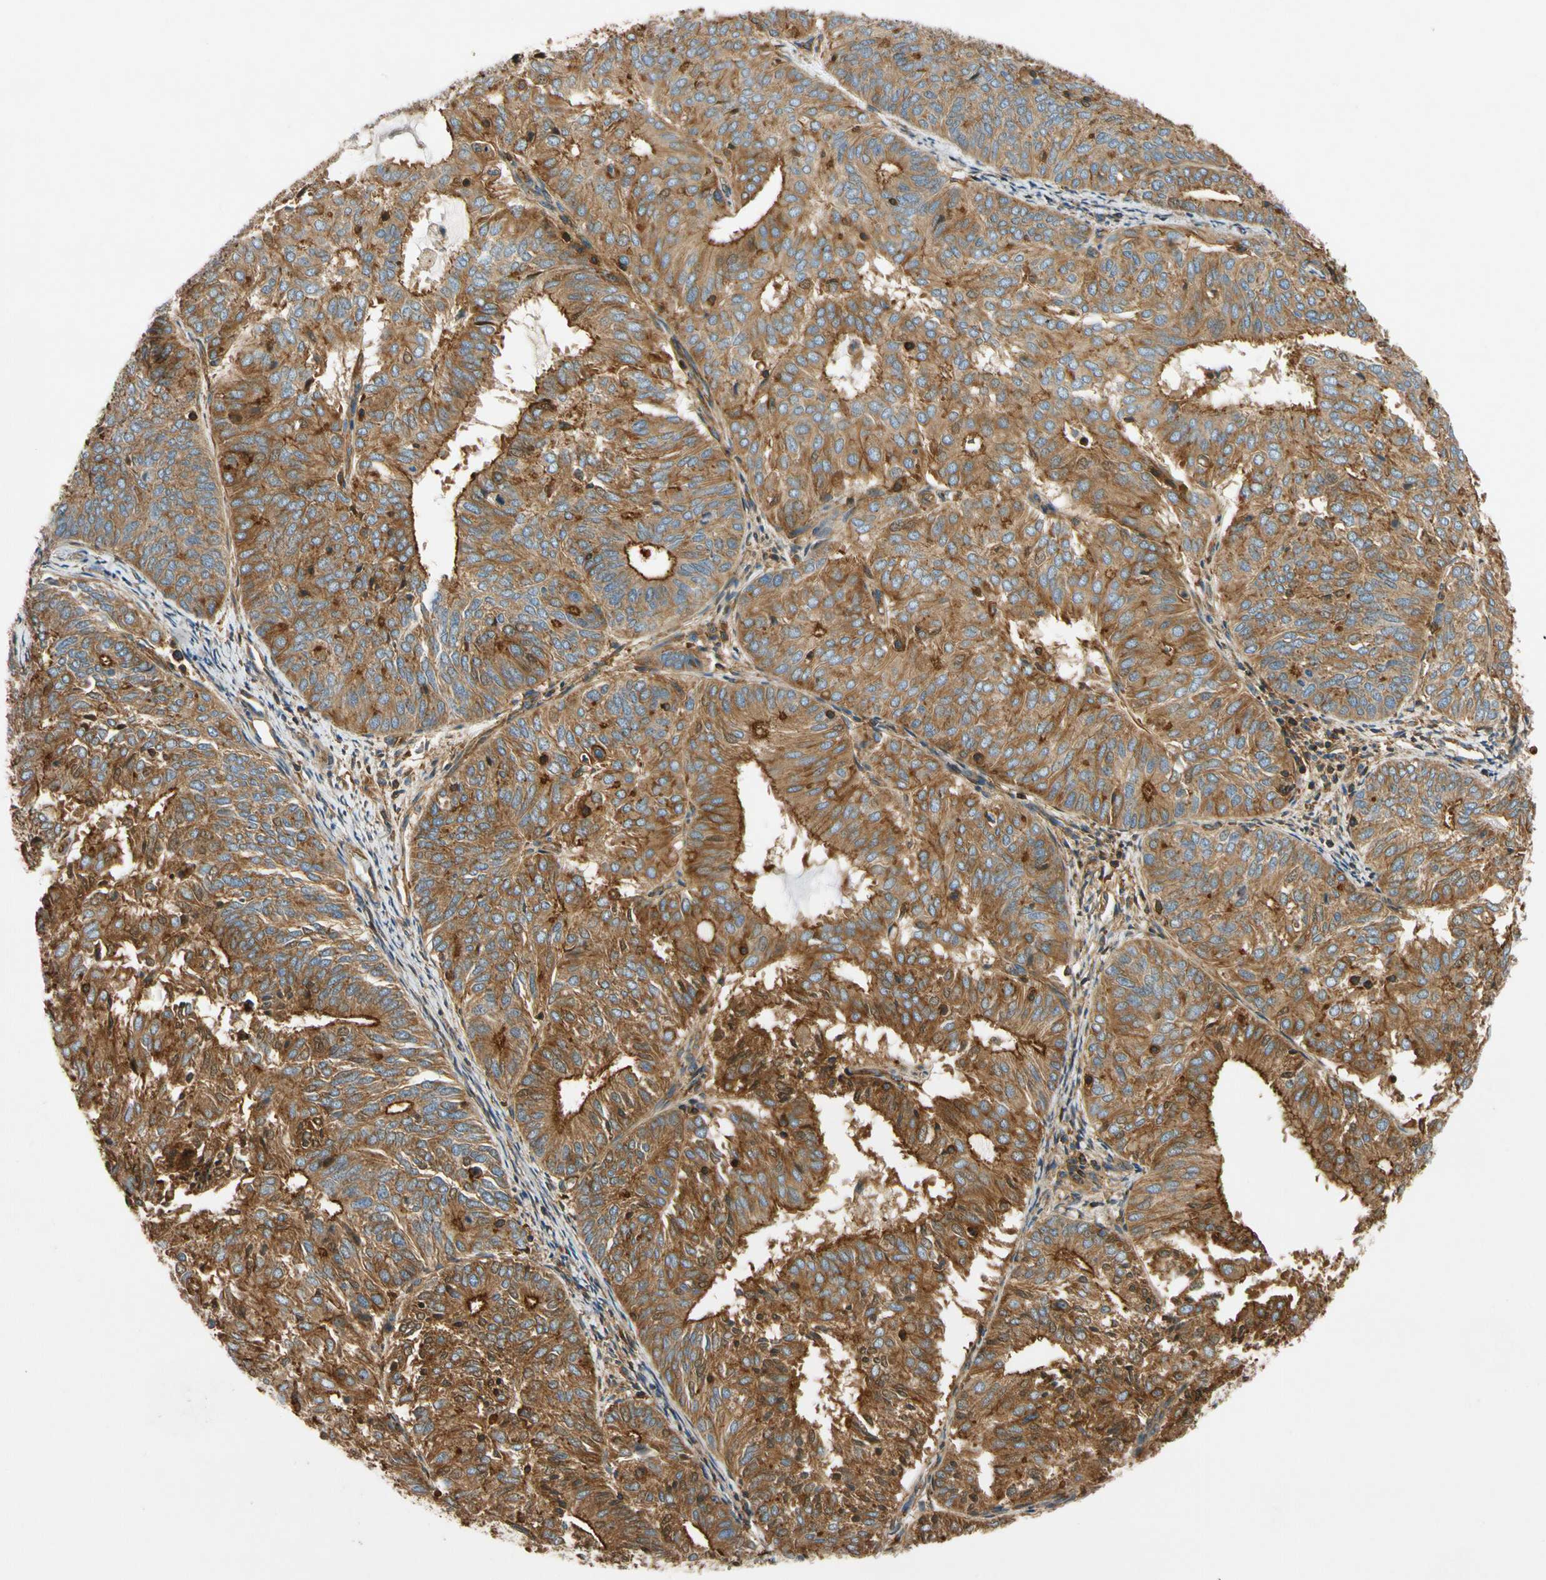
{"staining": {"intensity": "moderate", "quantity": ">75%", "location": "cytoplasmic/membranous"}, "tissue": "endometrial cancer", "cell_type": "Tumor cells", "image_type": "cancer", "snomed": [{"axis": "morphology", "description": "Adenocarcinoma, NOS"}, {"axis": "topography", "description": "Uterus"}], "caption": "This micrograph shows IHC staining of endometrial cancer (adenocarcinoma), with medium moderate cytoplasmic/membranous expression in approximately >75% of tumor cells.", "gene": "TCP11L1", "patient": {"sex": "female", "age": 60}}